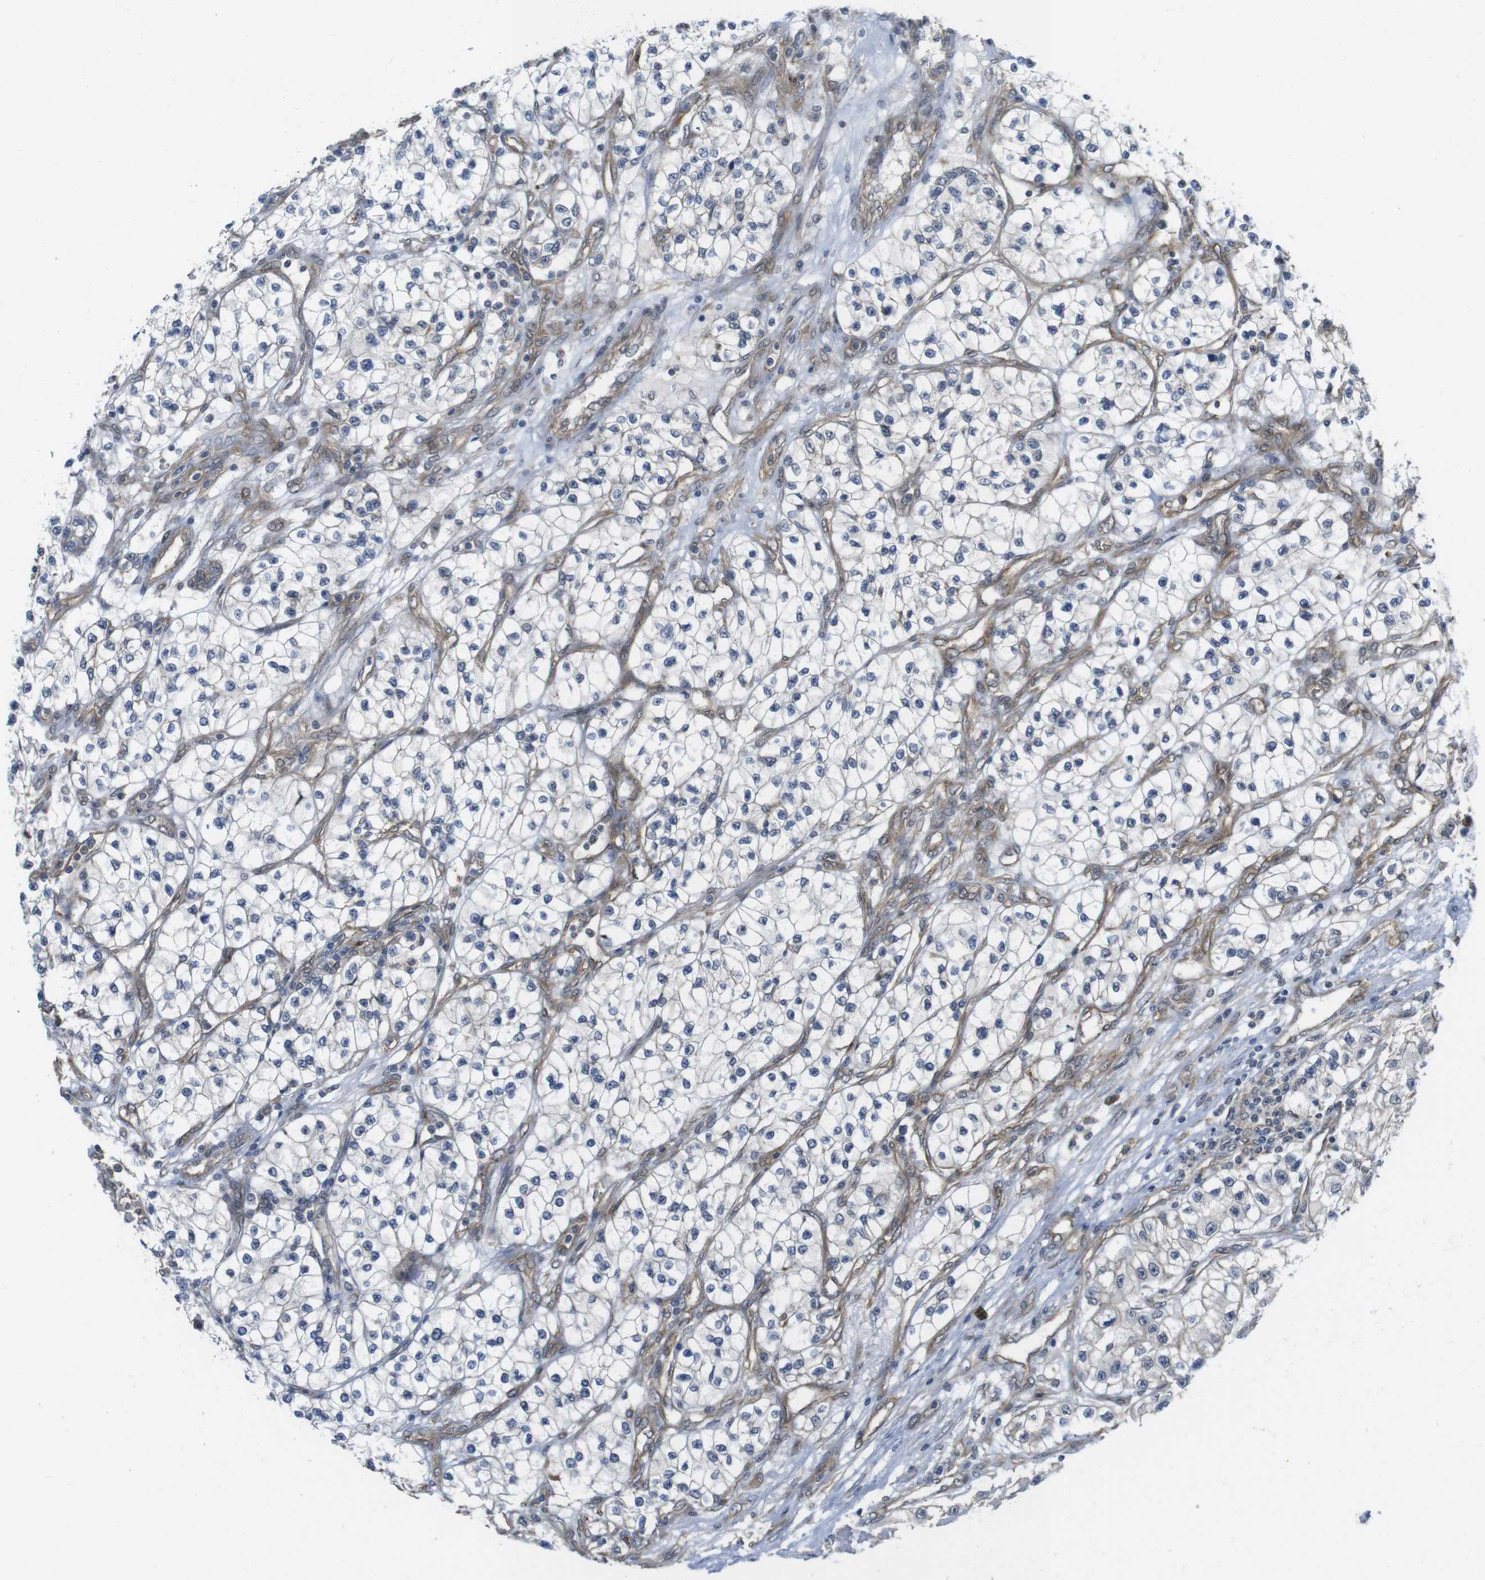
{"staining": {"intensity": "negative", "quantity": "none", "location": "none"}, "tissue": "renal cancer", "cell_type": "Tumor cells", "image_type": "cancer", "snomed": [{"axis": "morphology", "description": "Adenocarcinoma, NOS"}, {"axis": "topography", "description": "Kidney"}], "caption": "High power microscopy histopathology image of an IHC image of renal cancer (adenocarcinoma), revealing no significant staining in tumor cells.", "gene": "ZDHHC5", "patient": {"sex": "female", "age": 57}}